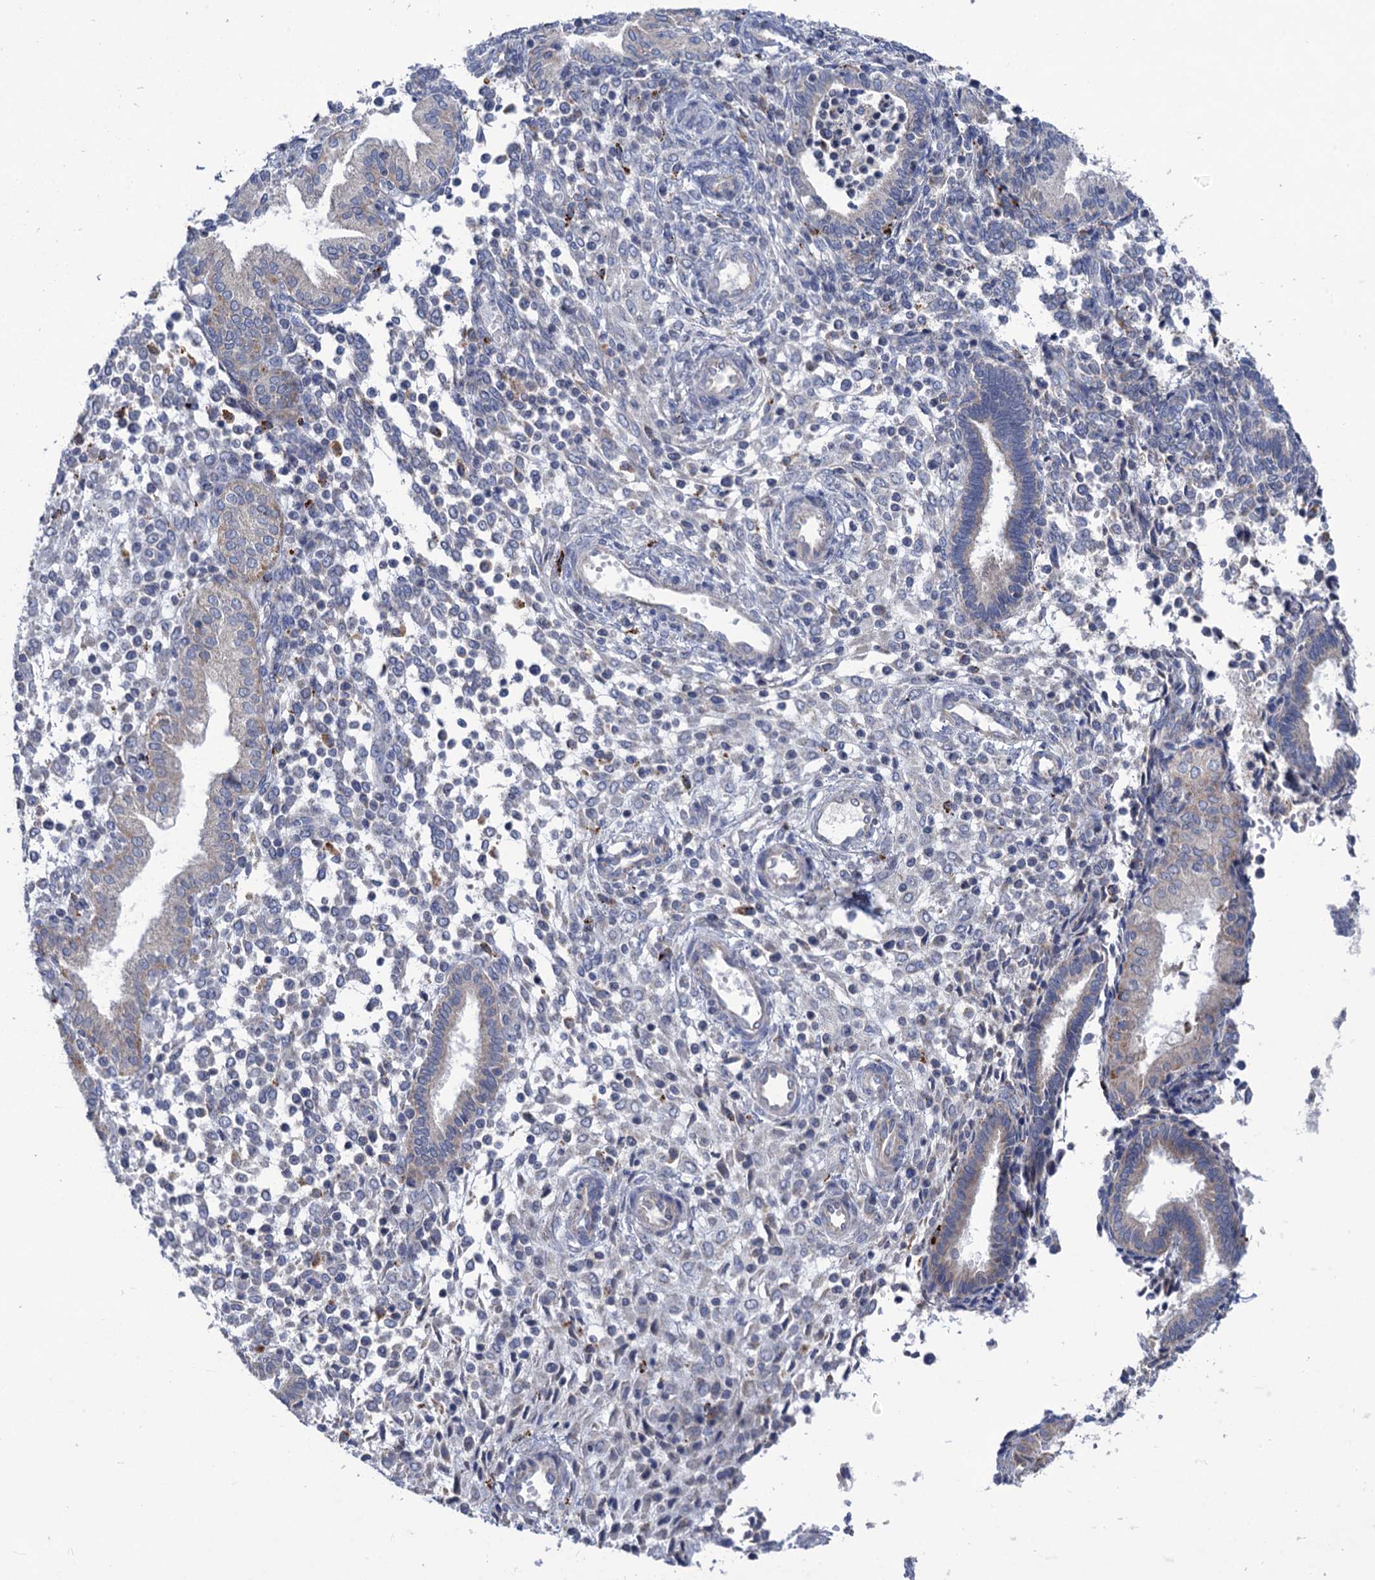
{"staining": {"intensity": "negative", "quantity": "none", "location": "none"}, "tissue": "endometrium", "cell_type": "Cells in endometrial stroma", "image_type": "normal", "snomed": [{"axis": "morphology", "description": "Normal tissue, NOS"}, {"axis": "topography", "description": "Endometrium"}], "caption": "DAB immunohistochemical staining of unremarkable human endometrium exhibits no significant staining in cells in endometrial stroma.", "gene": "ANKS3", "patient": {"sex": "female", "age": 53}}